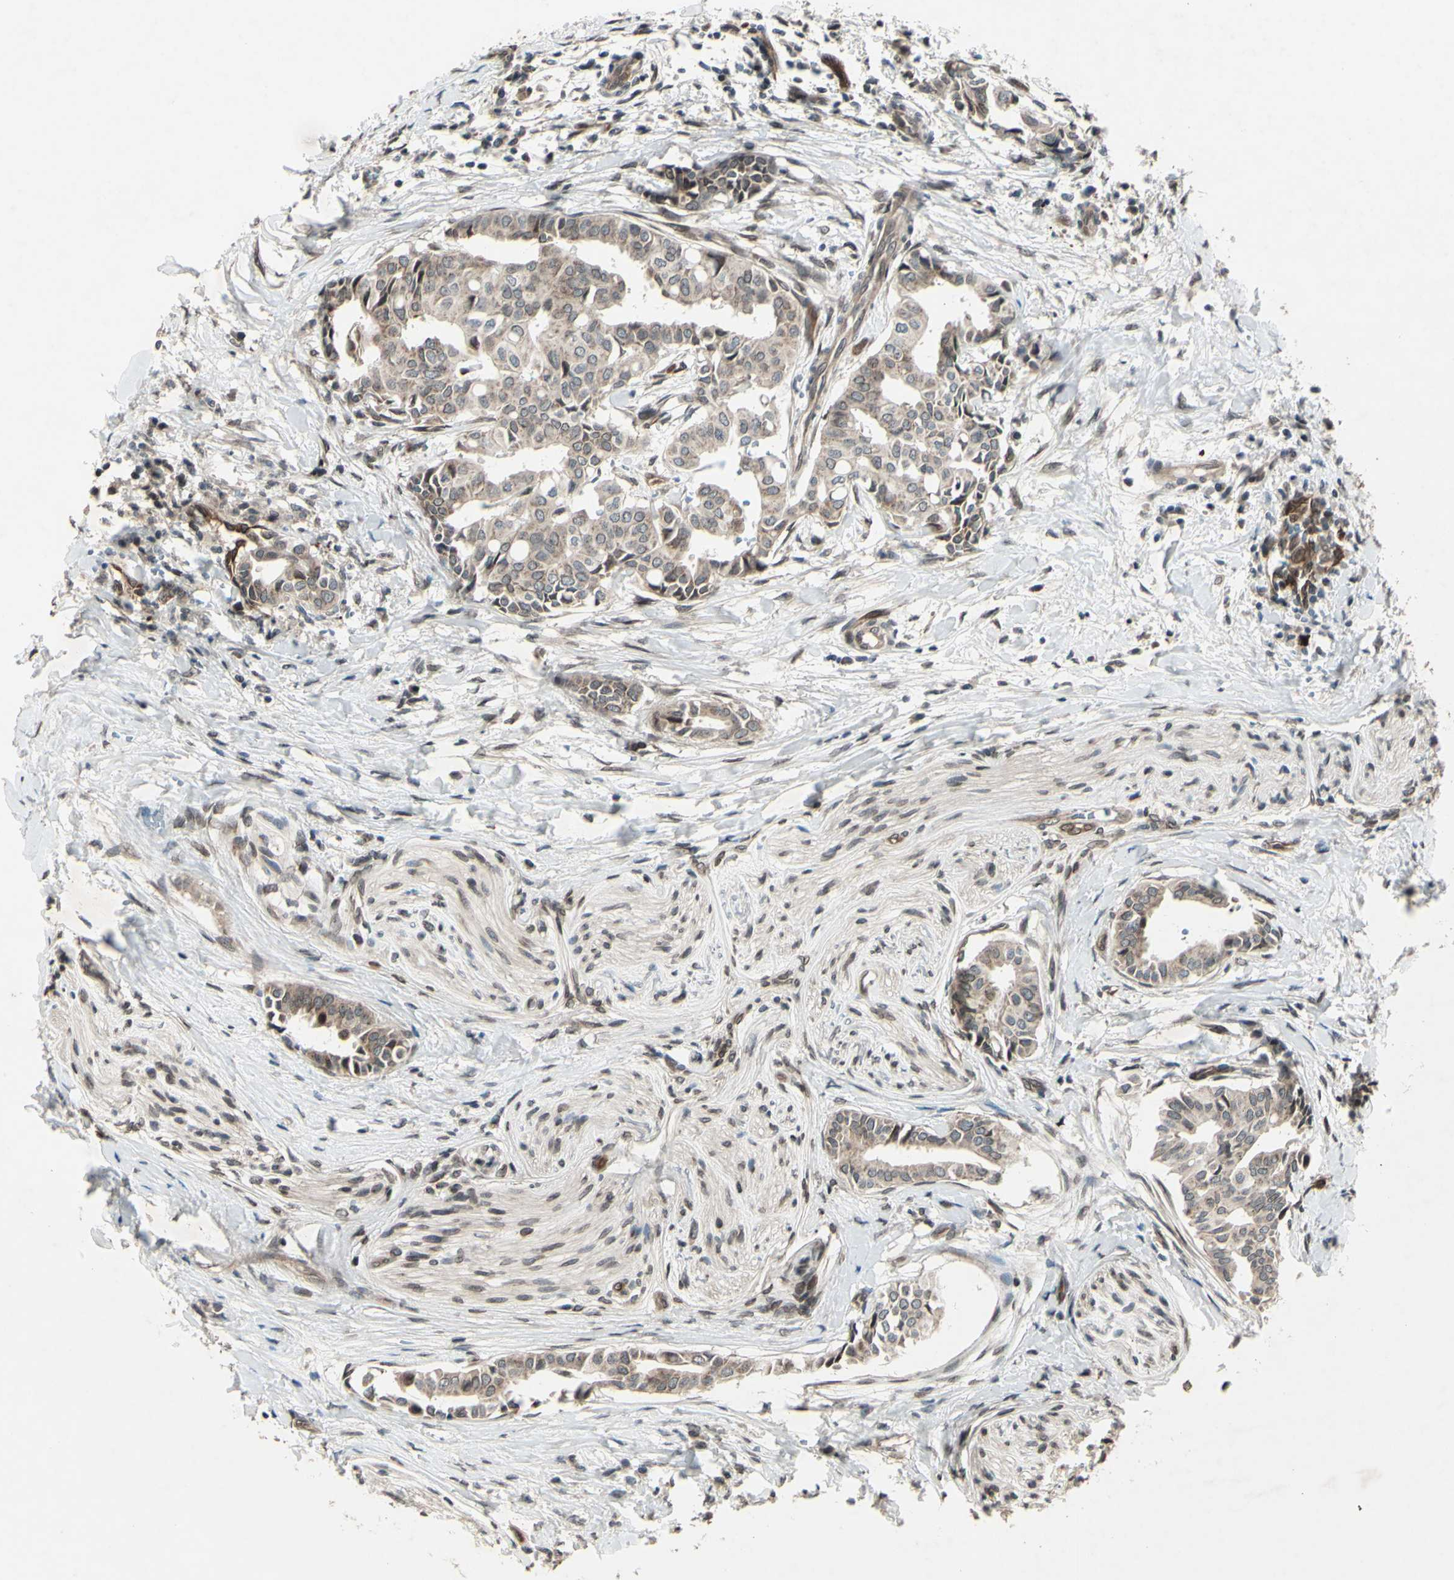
{"staining": {"intensity": "weak", "quantity": ">75%", "location": "cytoplasmic/membranous"}, "tissue": "head and neck cancer", "cell_type": "Tumor cells", "image_type": "cancer", "snomed": [{"axis": "morphology", "description": "Adenocarcinoma, NOS"}, {"axis": "topography", "description": "Salivary gland"}, {"axis": "topography", "description": "Head-Neck"}], "caption": "Protein analysis of head and neck cancer (adenocarcinoma) tissue shows weak cytoplasmic/membranous expression in about >75% of tumor cells. Ihc stains the protein in brown and the nuclei are stained blue.", "gene": "MLF2", "patient": {"sex": "female", "age": 59}}